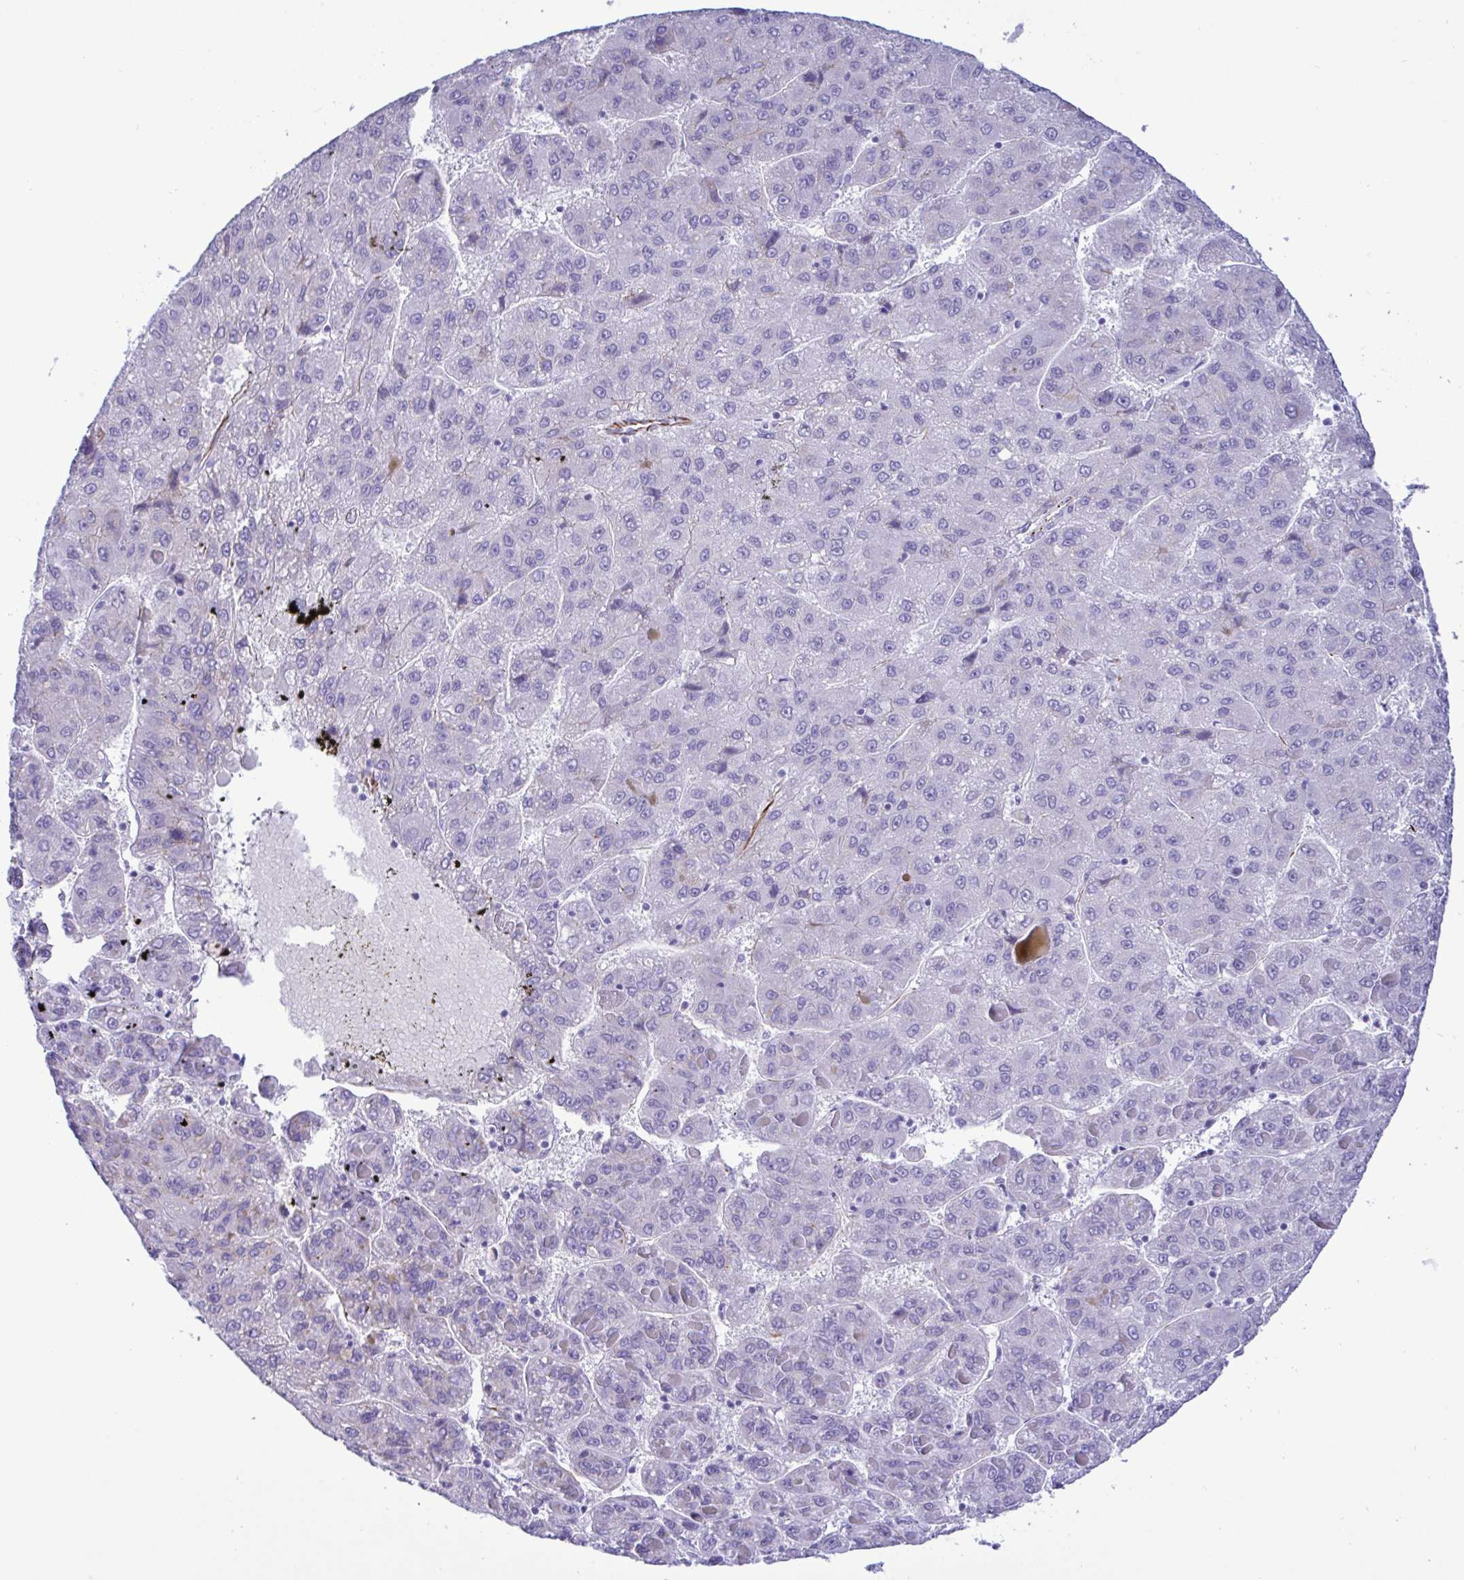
{"staining": {"intensity": "negative", "quantity": "none", "location": "none"}, "tissue": "liver cancer", "cell_type": "Tumor cells", "image_type": "cancer", "snomed": [{"axis": "morphology", "description": "Carcinoma, Hepatocellular, NOS"}, {"axis": "topography", "description": "Liver"}], "caption": "Tumor cells are negative for protein expression in human liver cancer. (DAB immunohistochemistry with hematoxylin counter stain).", "gene": "SMAD5", "patient": {"sex": "female", "age": 82}}